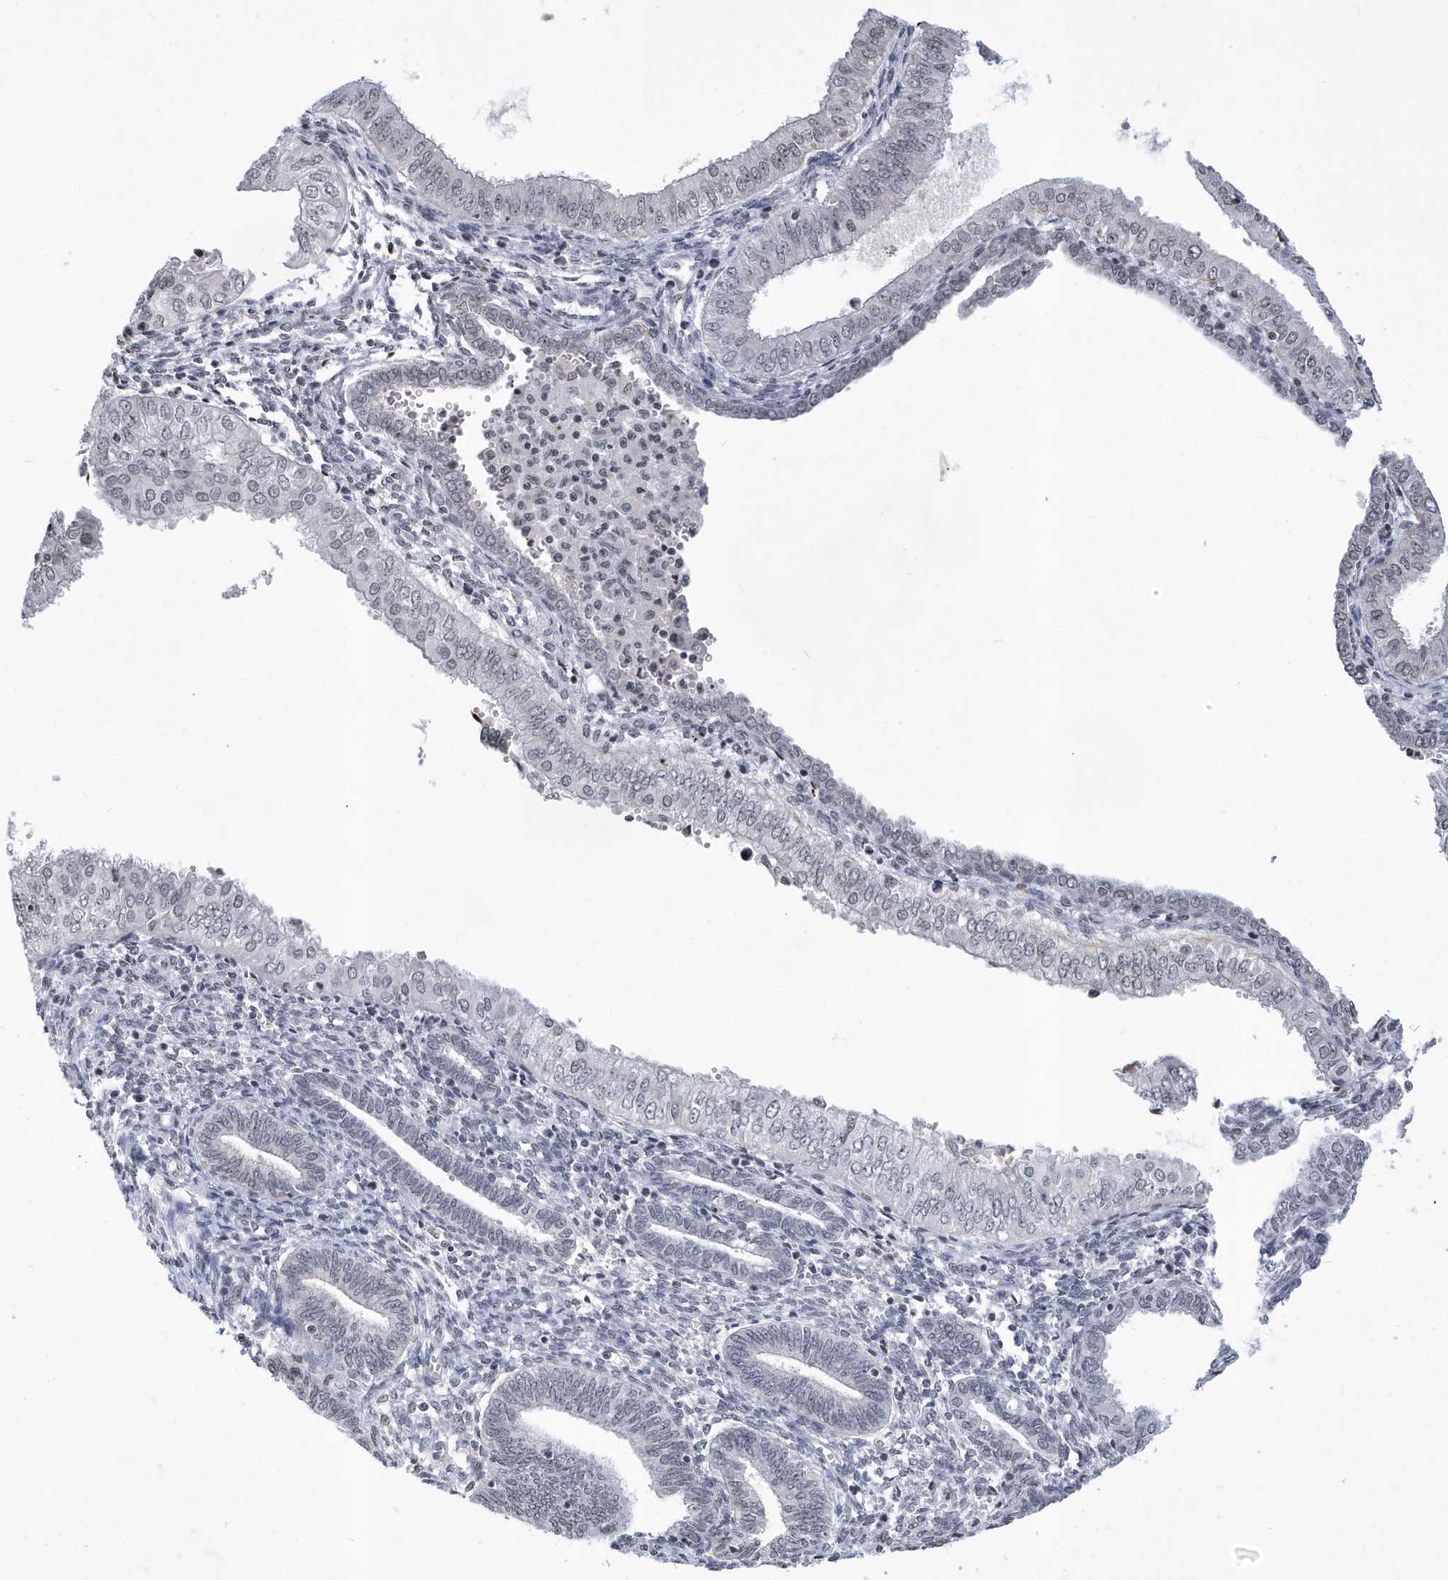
{"staining": {"intensity": "negative", "quantity": "none", "location": "none"}, "tissue": "endometrial cancer", "cell_type": "Tumor cells", "image_type": "cancer", "snomed": [{"axis": "morphology", "description": "Normal tissue, NOS"}, {"axis": "morphology", "description": "Adenocarcinoma, NOS"}, {"axis": "topography", "description": "Endometrium"}], "caption": "Immunohistochemistry (IHC) image of human endometrial cancer (adenocarcinoma) stained for a protein (brown), which shows no staining in tumor cells. (IHC, brightfield microscopy, high magnification).", "gene": "VWA5B2", "patient": {"sex": "female", "age": 53}}